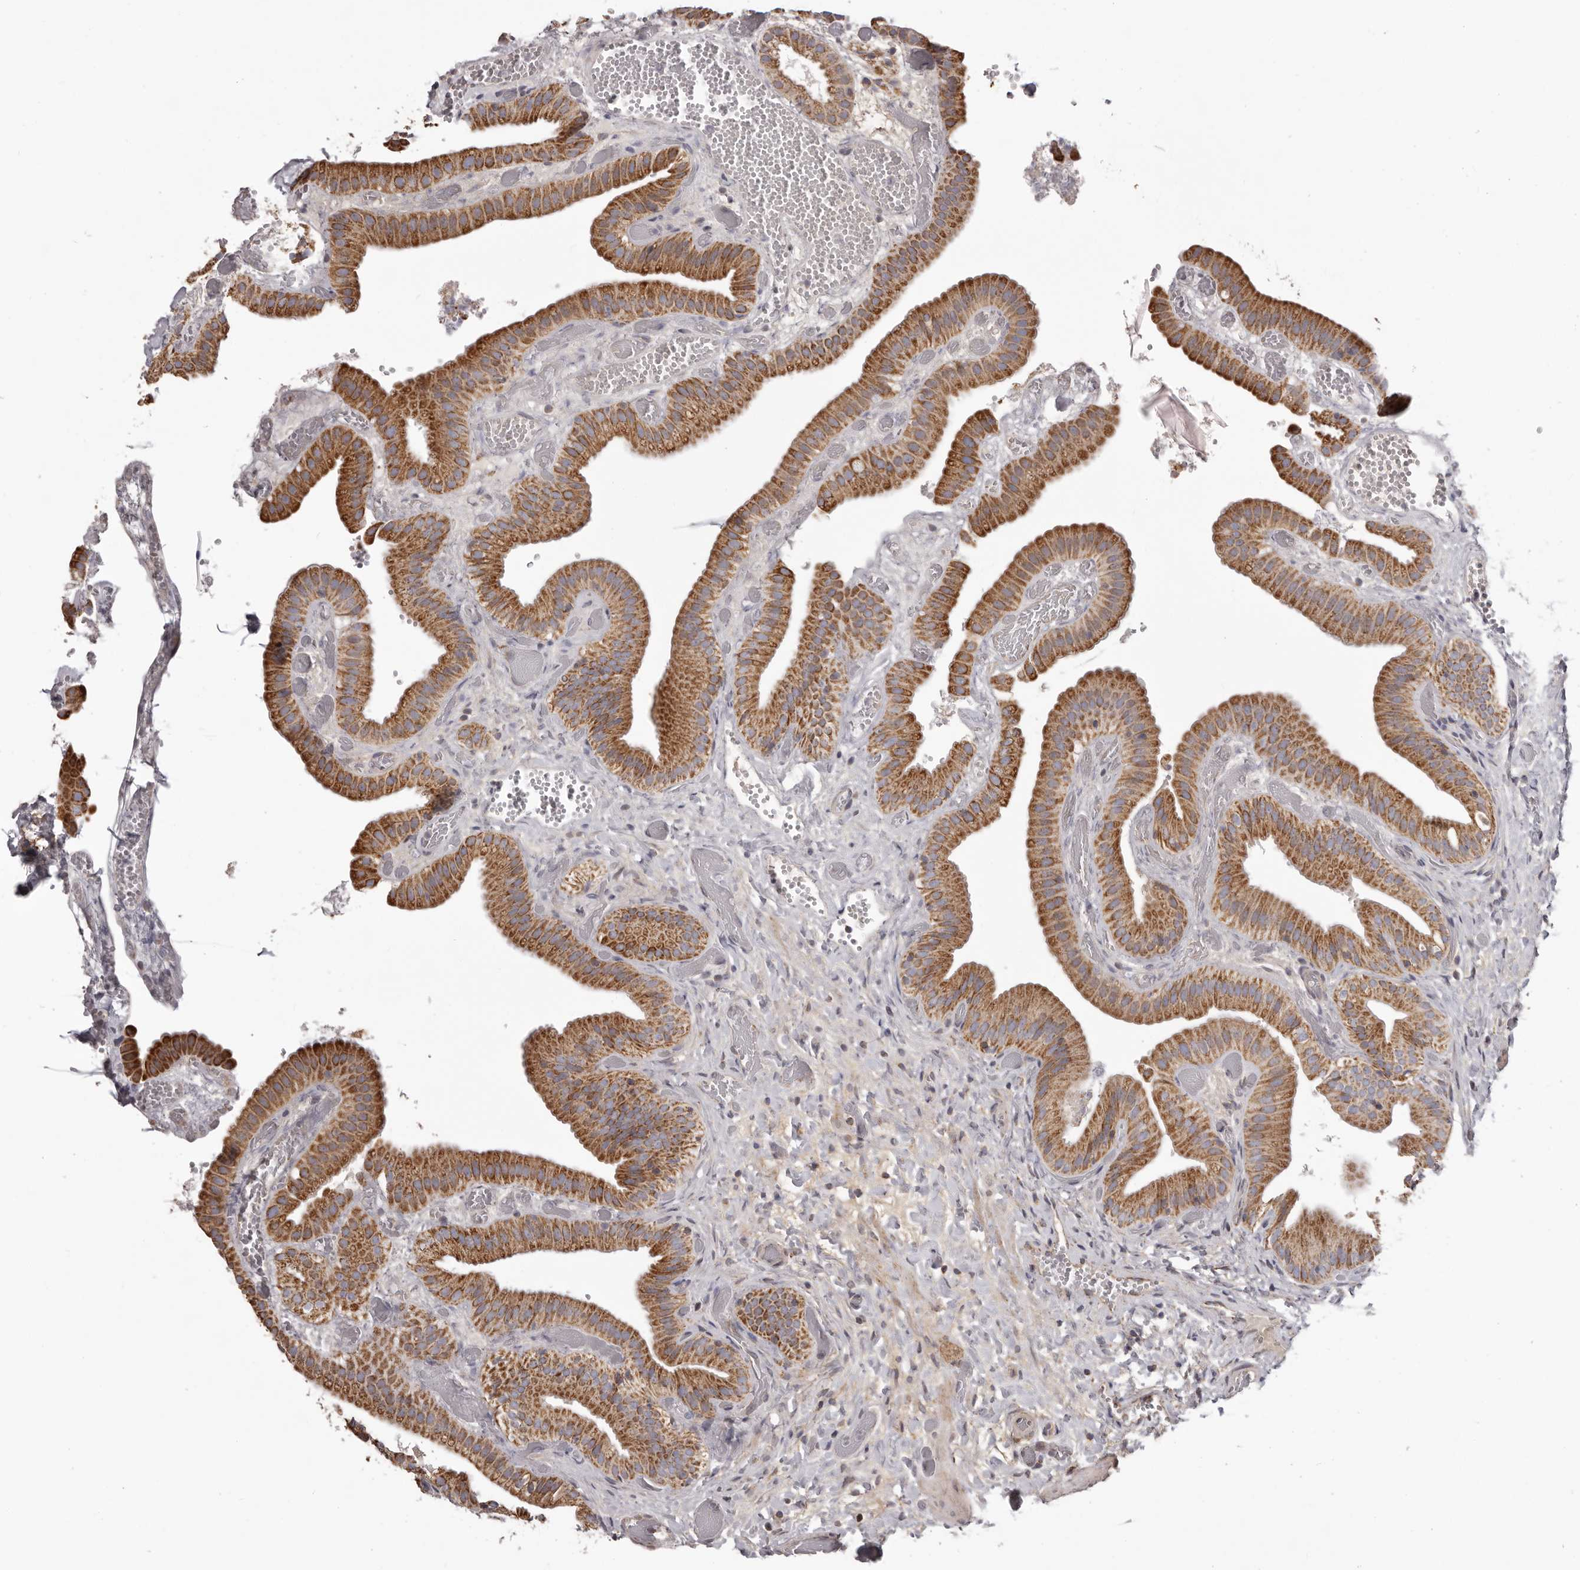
{"staining": {"intensity": "strong", "quantity": ">75%", "location": "cytoplasmic/membranous"}, "tissue": "gallbladder", "cell_type": "Glandular cells", "image_type": "normal", "snomed": [{"axis": "morphology", "description": "Normal tissue, NOS"}, {"axis": "topography", "description": "Gallbladder"}], "caption": "A high-resolution micrograph shows immunohistochemistry staining of benign gallbladder, which shows strong cytoplasmic/membranous staining in about >75% of glandular cells.", "gene": "CHRM2", "patient": {"sex": "female", "age": 64}}